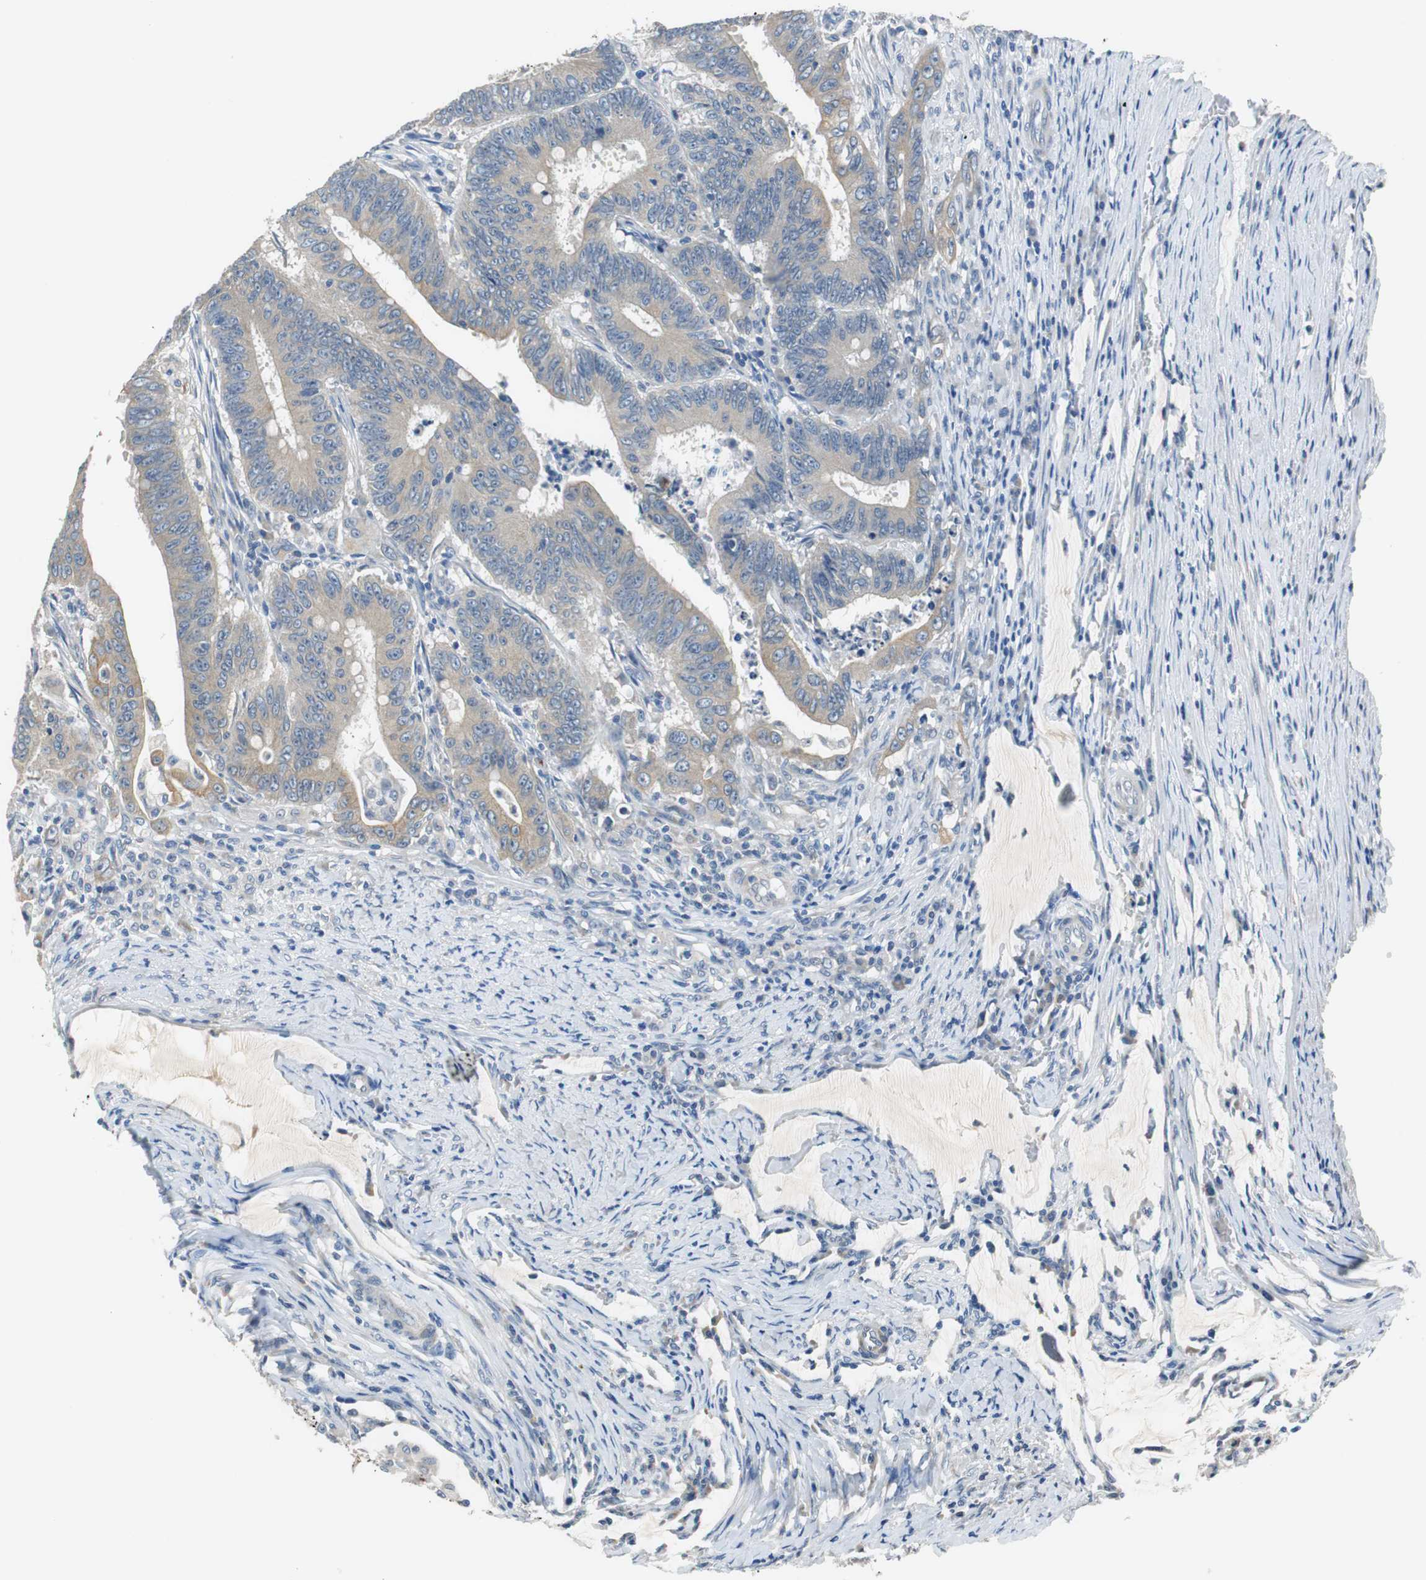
{"staining": {"intensity": "weak", "quantity": ">75%", "location": "cytoplasmic/membranous"}, "tissue": "colorectal cancer", "cell_type": "Tumor cells", "image_type": "cancer", "snomed": [{"axis": "morphology", "description": "Adenocarcinoma, NOS"}, {"axis": "topography", "description": "Colon"}], "caption": "Colorectal adenocarcinoma was stained to show a protein in brown. There is low levels of weak cytoplasmic/membranous staining in about >75% of tumor cells.", "gene": "FADS2", "patient": {"sex": "male", "age": 45}}